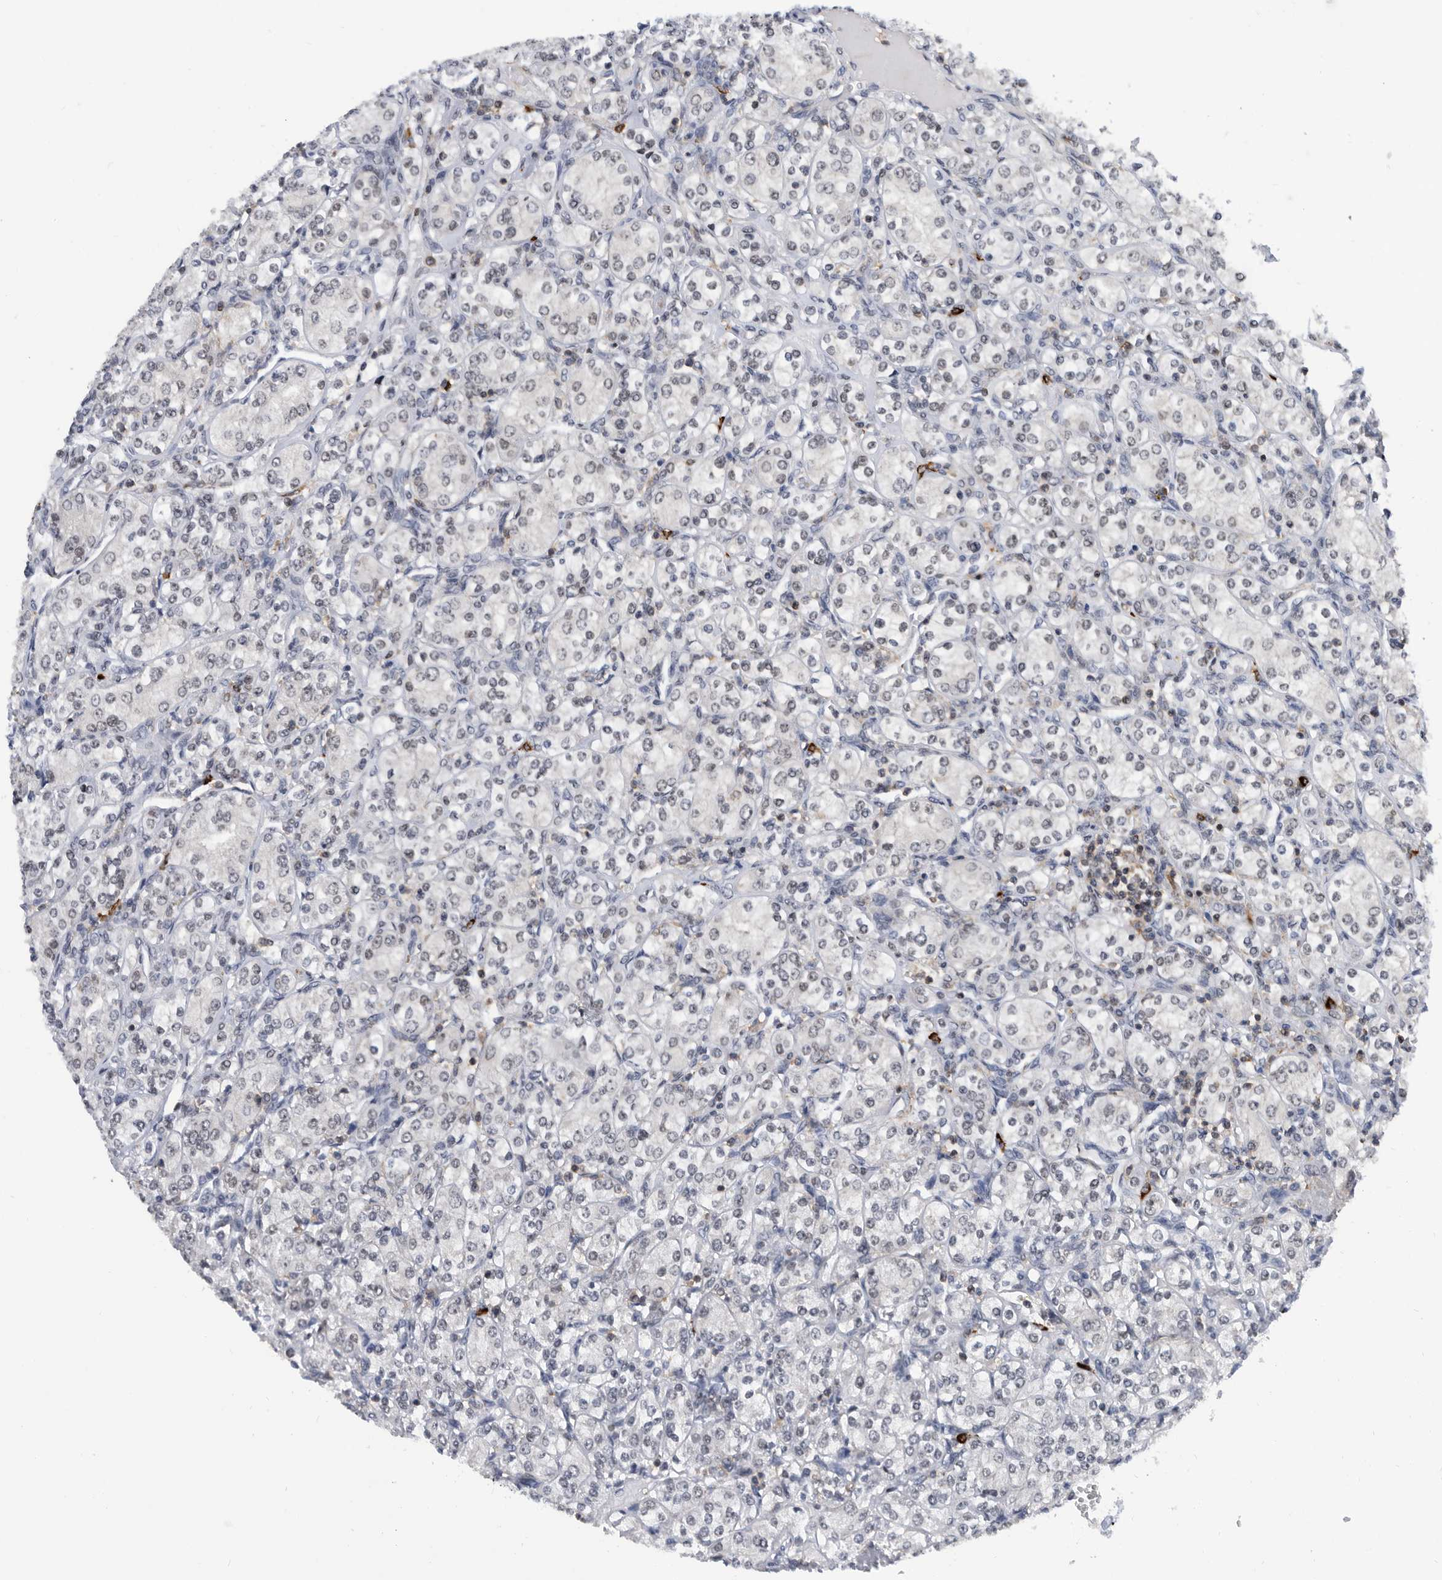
{"staining": {"intensity": "negative", "quantity": "none", "location": "none"}, "tissue": "renal cancer", "cell_type": "Tumor cells", "image_type": "cancer", "snomed": [{"axis": "morphology", "description": "Adenocarcinoma, NOS"}, {"axis": "topography", "description": "Kidney"}], "caption": "A photomicrograph of human adenocarcinoma (renal) is negative for staining in tumor cells.", "gene": "ZNF260", "patient": {"sex": "male", "age": 77}}